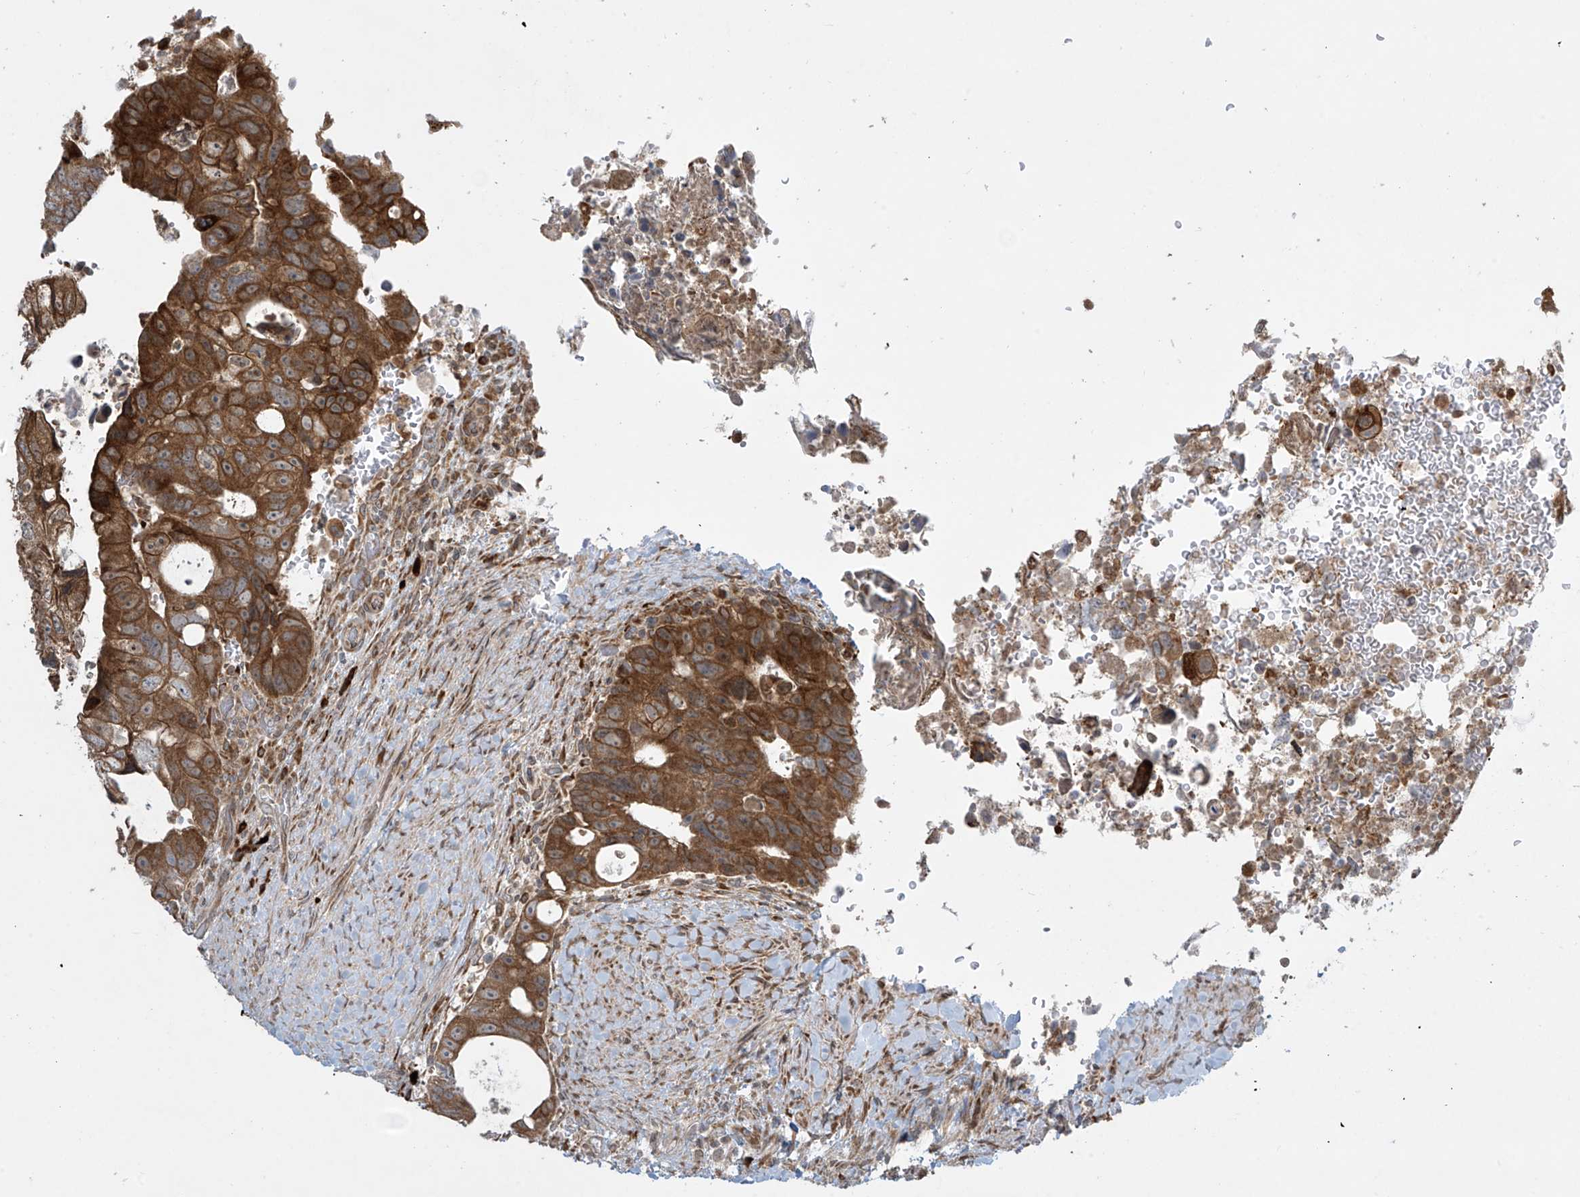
{"staining": {"intensity": "strong", "quantity": ">75%", "location": "cytoplasmic/membranous"}, "tissue": "colorectal cancer", "cell_type": "Tumor cells", "image_type": "cancer", "snomed": [{"axis": "morphology", "description": "Adenocarcinoma, NOS"}, {"axis": "topography", "description": "Rectum"}], "caption": "A high amount of strong cytoplasmic/membranous positivity is seen in approximately >75% of tumor cells in colorectal cancer (adenocarcinoma) tissue.", "gene": "PPAT", "patient": {"sex": "male", "age": 59}}